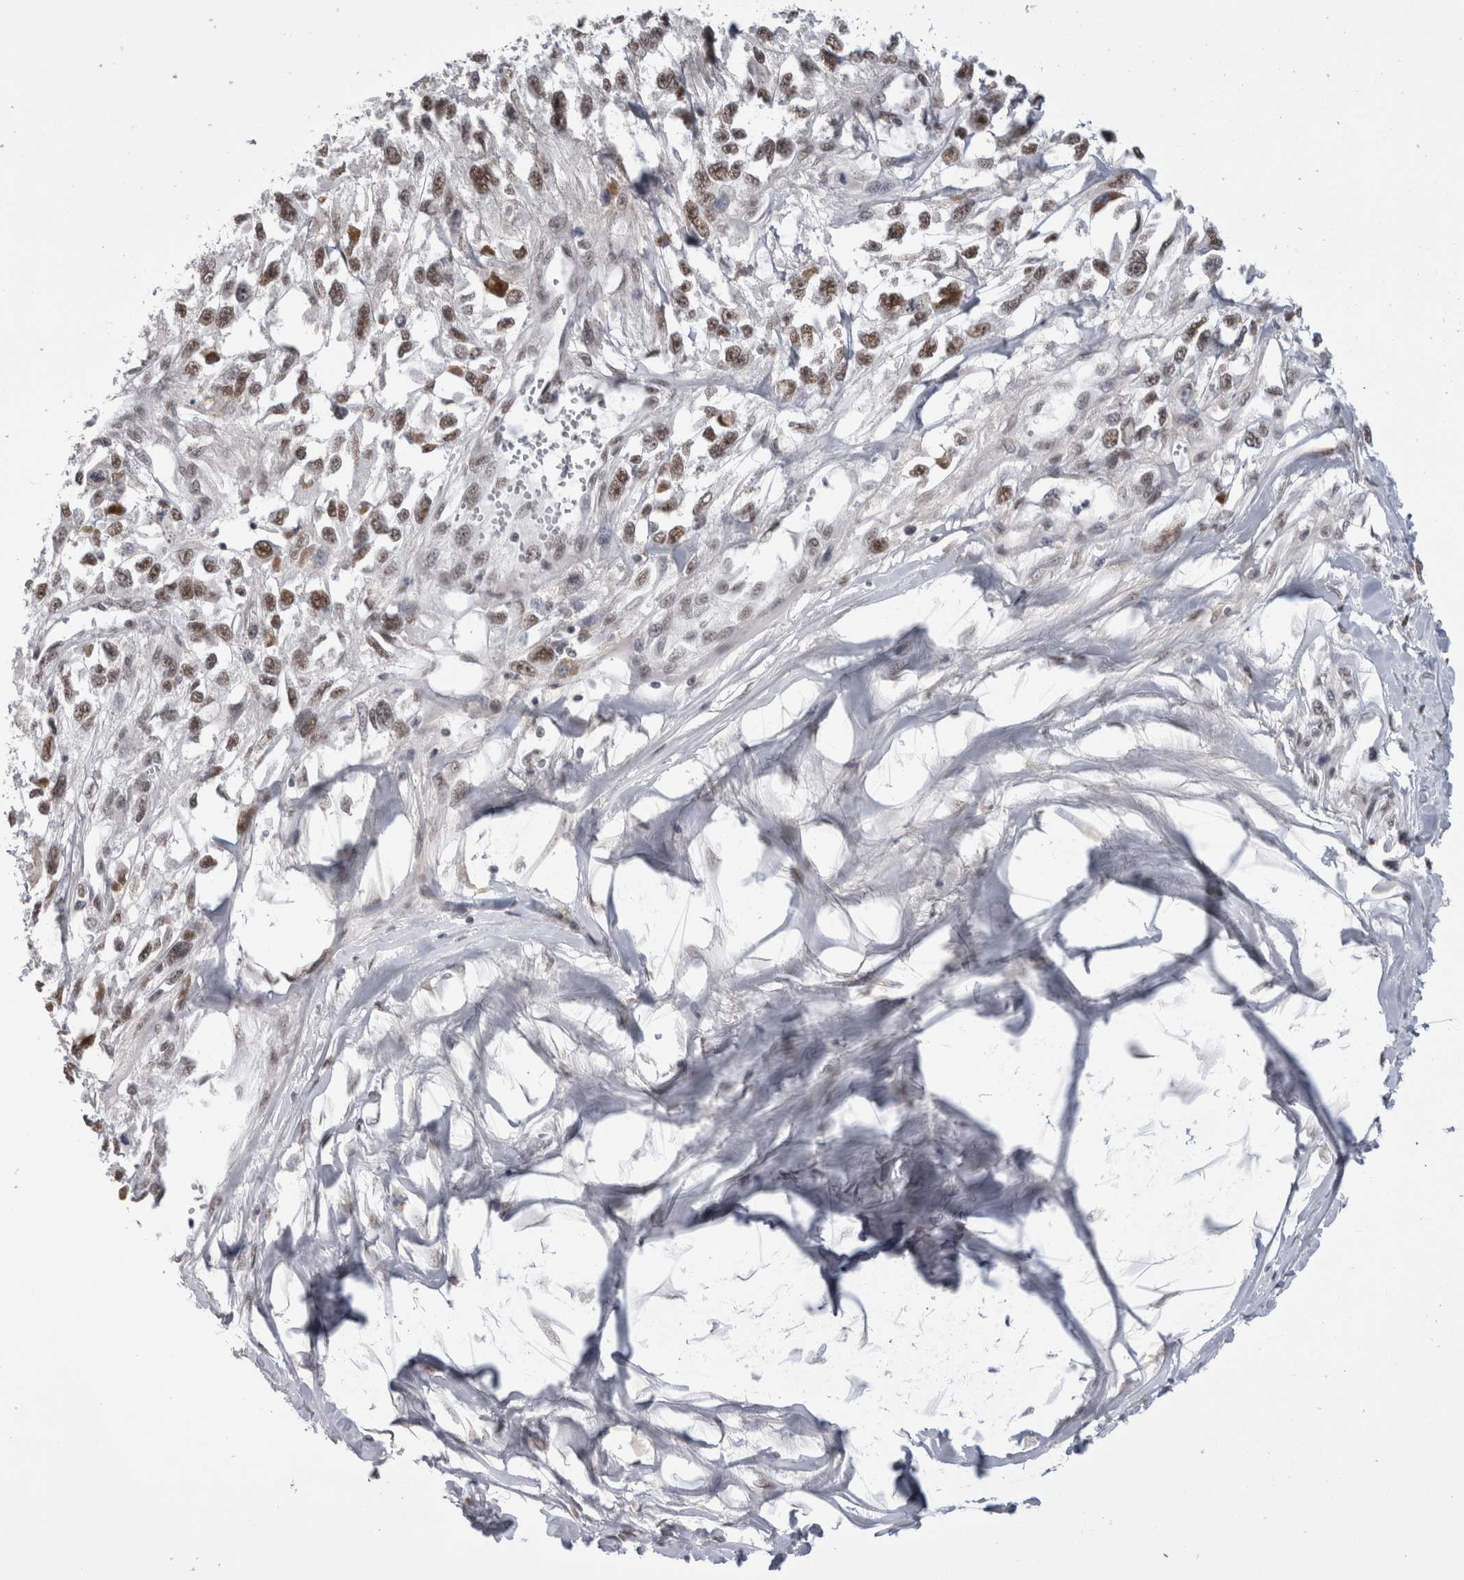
{"staining": {"intensity": "moderate", "quantity": ">75%", "location": "nuclear"}, "tissue": "melanoma", "cell_type": "Tumor cells", "image_type": "cancer", "snomed": [{"axis": "morphology", "description": "Malignant melanoma, Metastatic site"}, {"axis": "topography", "description": "Lymph node"}], "caption": "Melanoma stained for a protein exhibits moderate nuclear positivity in tumor cells. (DAB (3,3'-diaminobenzidine) = brown stain, brightfield microscopy at high magnification).", "gene": "API5", "patient": {"sex": "male", "age": 59}}